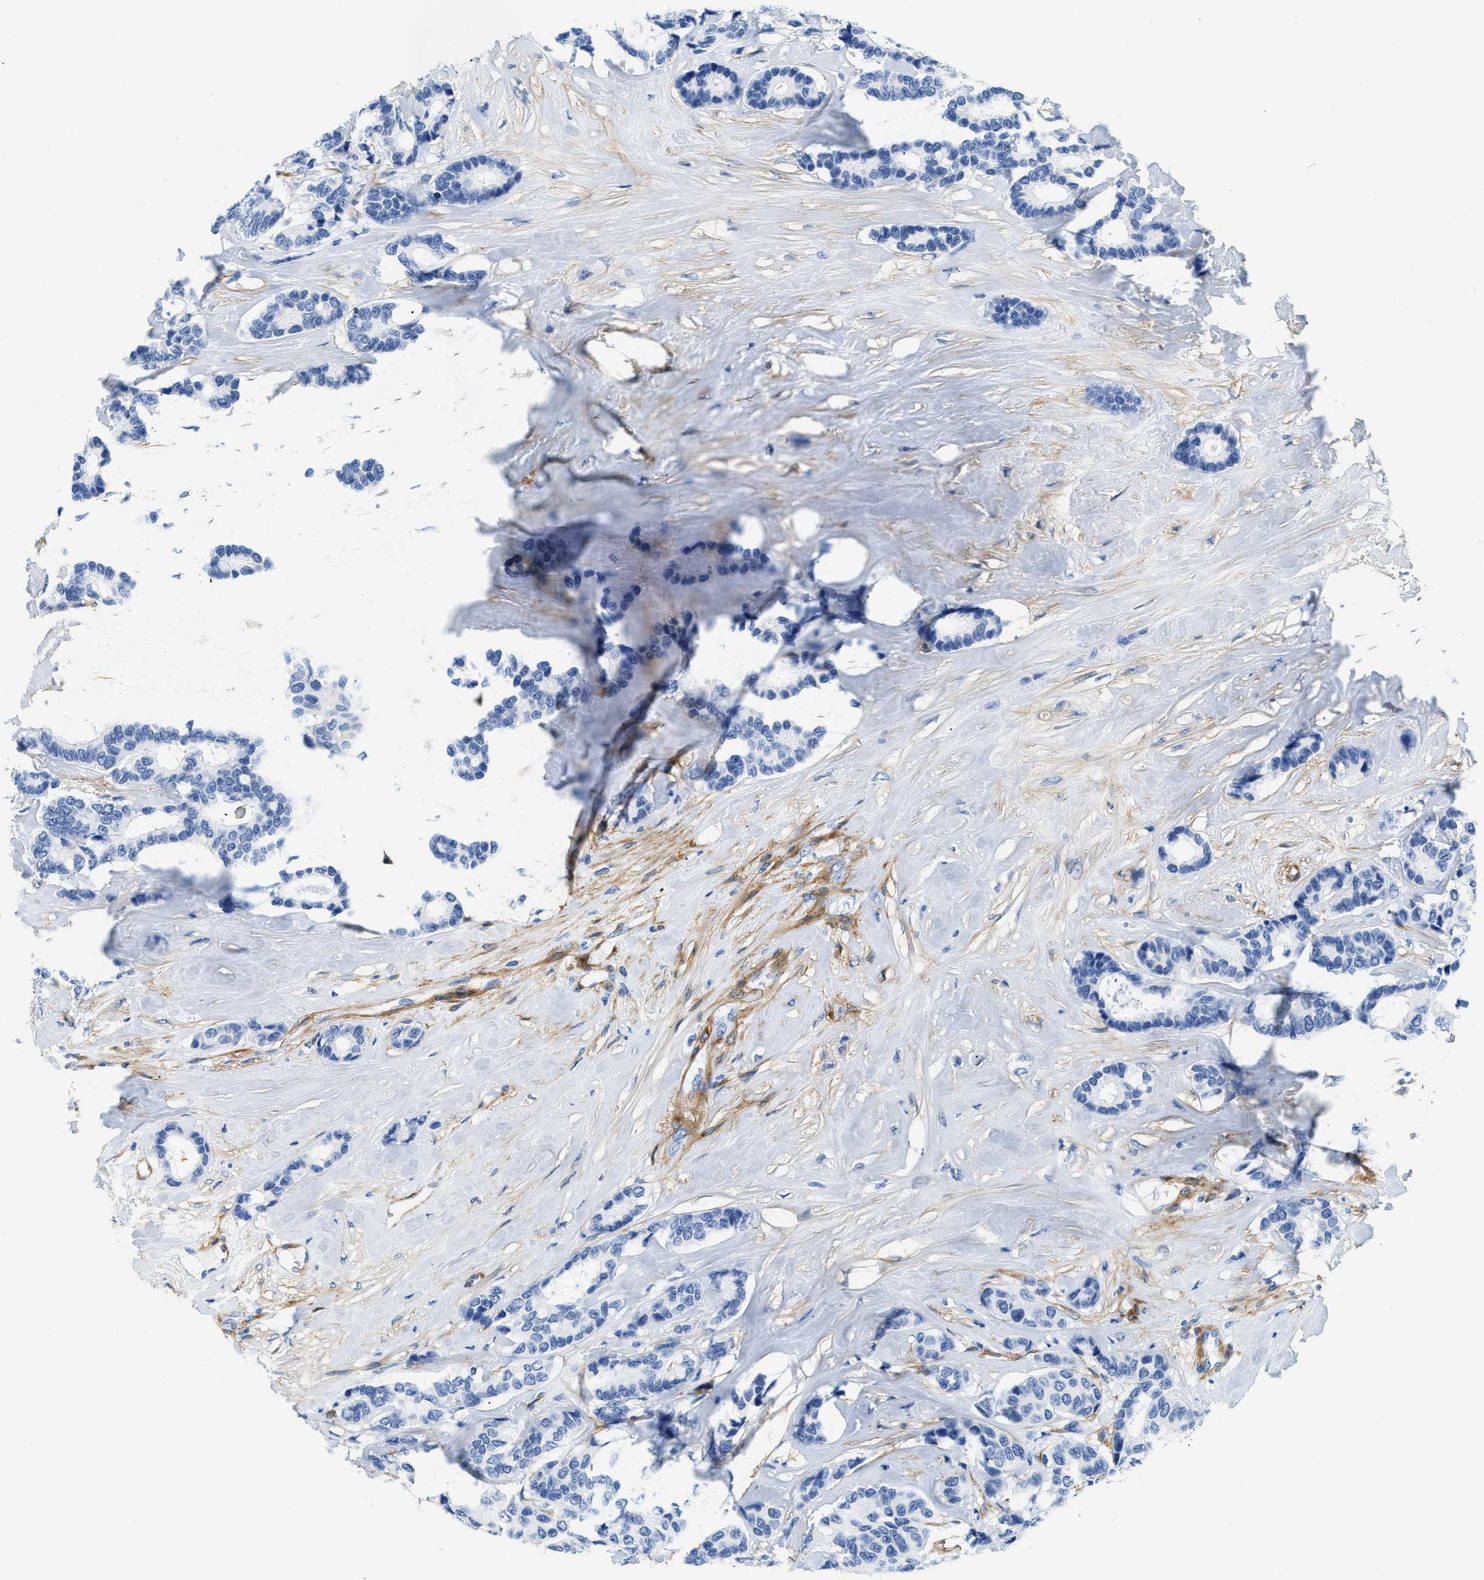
{"staining": {"intensity": "negative", "quantity": "none", "location": "none"}, "tissue": "breast cancer", "cell_type": "Tumor cells", "image_type": "cancer", "snomed": [{"axis": "morphology", "description": "Duct carcinoma"}, {"axis": "topography", "description": "Breast"}], "caption": "IHC photomicrograph of neoplastic tissue: breast cancer stained with DAB (3,3'-diaminobenzidine) reveals no significant protein positivity in tumor cells.", "gene": "PDGFRB", "patient": {"sex": "female", "age": 87}}